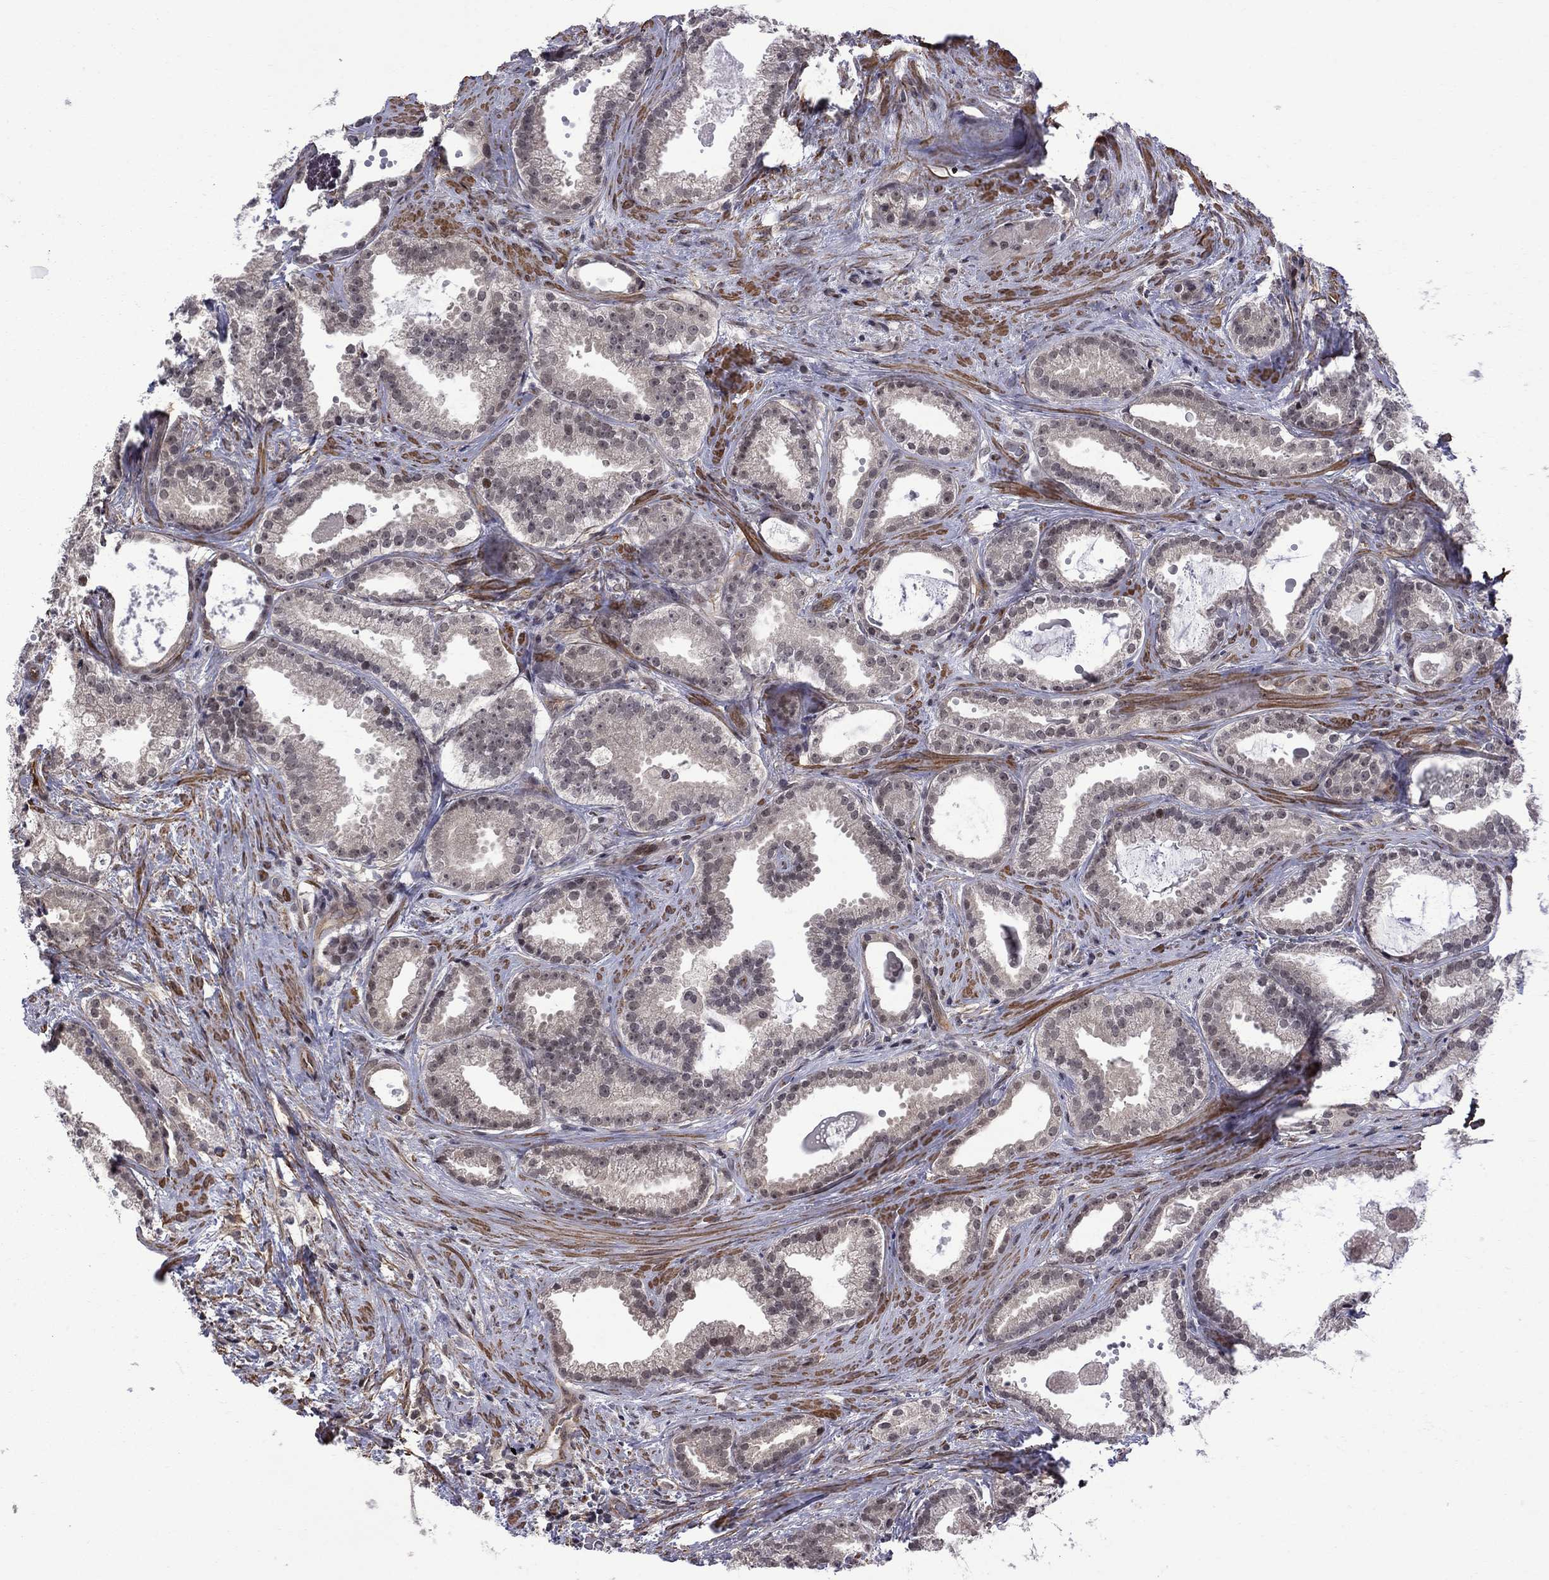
{"staining": {"intensity": "negative", "quantity": "none", "location": "none"}, "tissue": "prostate cancer", "cell_type": "Tumor cells", "image_type": "cancer", "snomed": [{"axis": "morphology", "description": "Adenocarcinoma, NOS"}, {"axis": "morphology", "description": "Adenocarcinoma, High grade"}, {"axis": "topography", "description": "Prostate"}], "caption": "Protein analysis of prostate adenocarcinoma (high-grade) reveals no significant positivity in tumor cells.", "gene": "BRF1", "patient": {"sex": "male", "age": 64}}